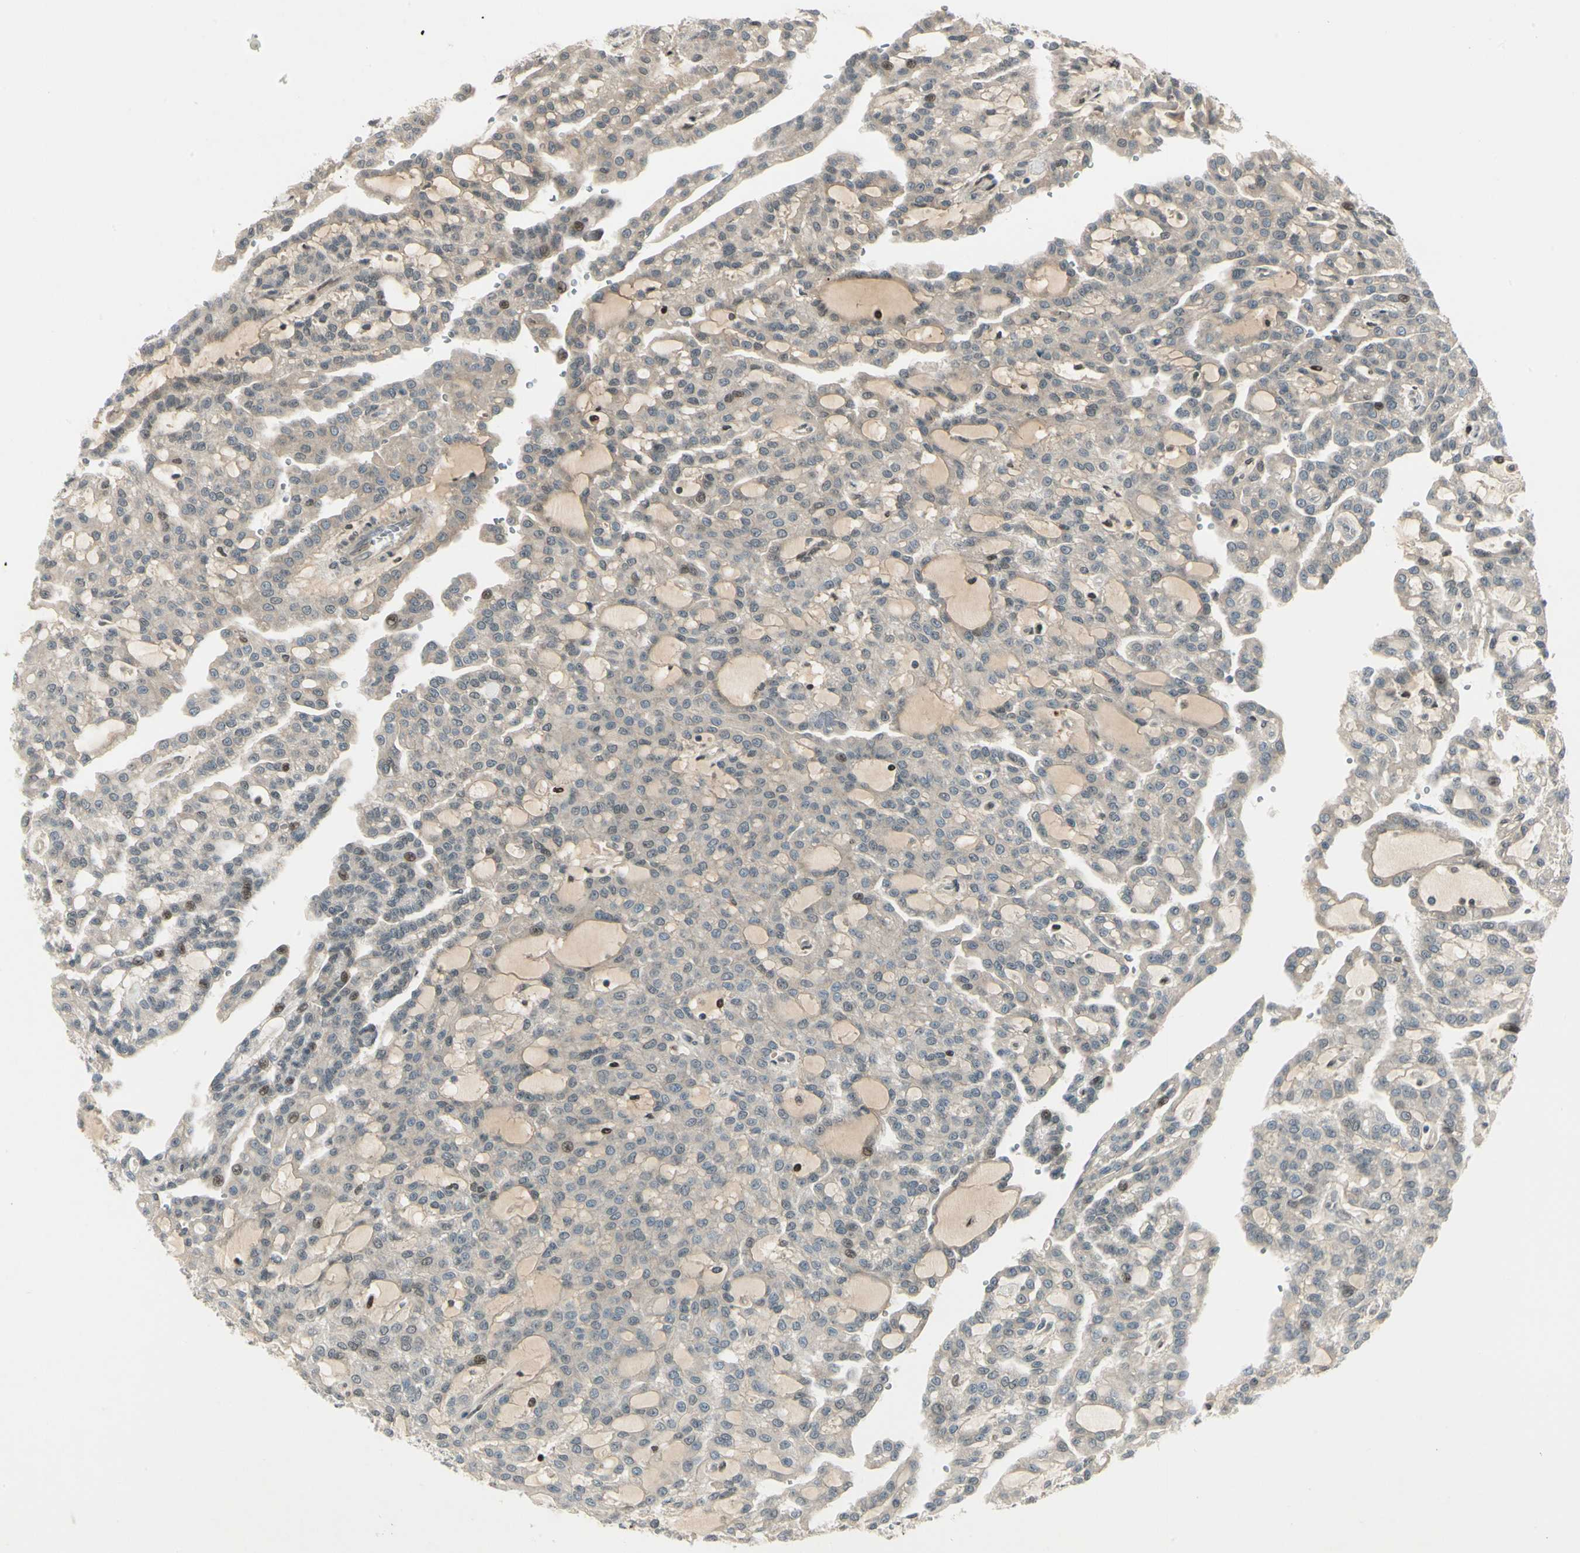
{"staining": {"intensity": "moderate", "quantity": "<25%", "location": "nuclear"}, "tissue": "renal cancer", "cell_type": "Tumor cells", "image_type": "cancer", "snomed": [{"axis": "morphology", "description": "Adenocarcinoma, NOS"}, {"axis": "topography", "description": "Kidney"}], "caption": "Immunohistochemistry (IHC) staining of renal cancer, which exhibits low levels of moderate nuclear expression in approximately <25% of tumor cells indicating moderate nuclear protein staining. The staining was performed using DAB (brown) for protein detection and nuclei were counterstained in hematoxylin (blue).", "gene": "GTF3A", "patient": {"sex": "male", "age": 63}}